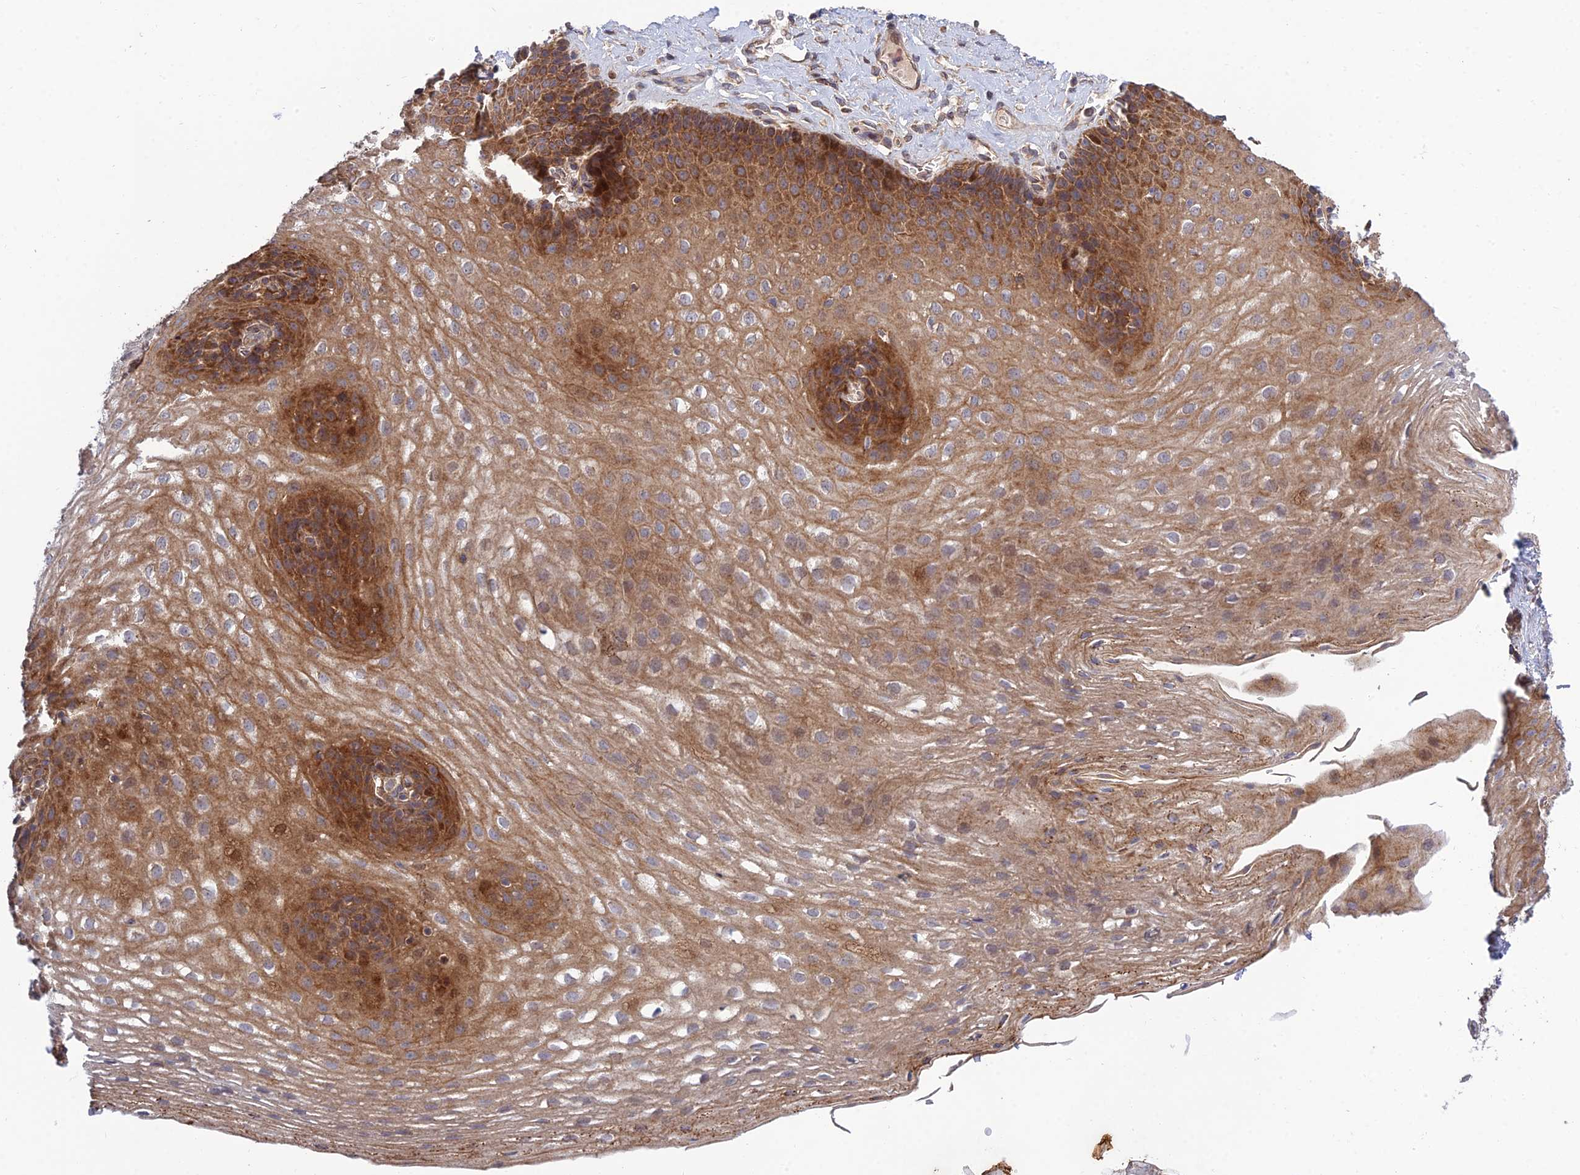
{"staining": {"intensity": "moderate", "quantity": ">75%", "location": "cytoplasmic/membranous"}, "tissue": "esophagus", "cell_type": "Squamous epithelial cells", "image_type": "normal", "snomed": [{"axis": "morphology", "description": "Normal tissue, NOS"}, {"axis": "topography", "description": "Esophagus"}], "caption": "A high-resolution histopathology image shows immunohistochemistry staining of unremarkable esophagus, which exhibits moderate cytoplasmic/membranous staining in approximately >75% of squamous epithelial cells.", "gene": "PLEKHG2", "patient": {"sex": "female", "age": 66}}